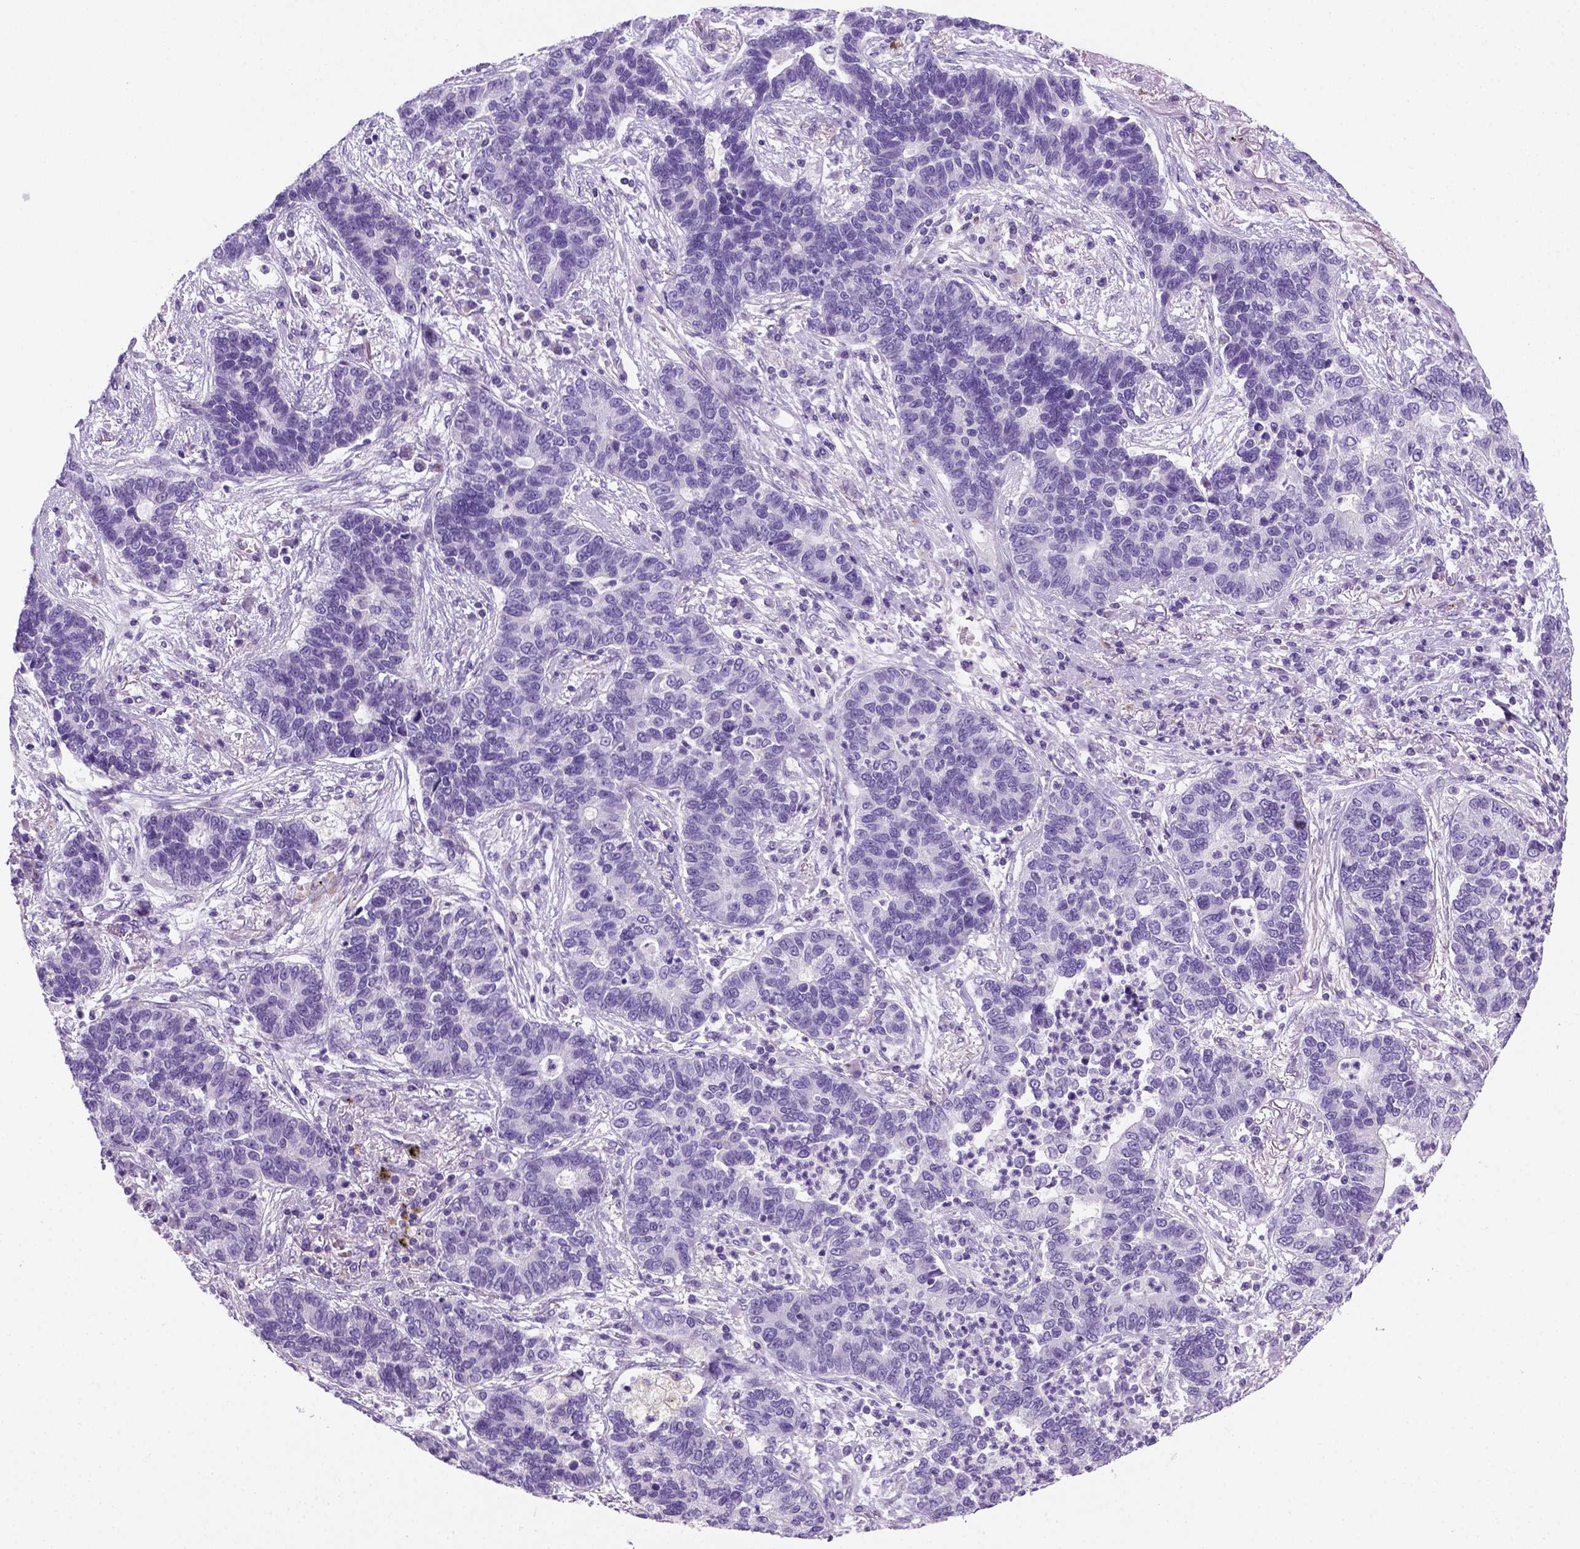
{"staining": {"intensity": "negative", "quantity": "none", "location": "none"}, "tissue": "lung cancer", "cell_type": "Tumor cells", "image_type": "cancer", "snomed": [{"axis": "morphology", "description": "Adenocarcinoma, NOS"}, {"axis": "topography", "description": "Lung"}], "caption": "Lung adenocarcinoma was stained to show a protein in brown. There is no significant staining in tumor cells. Nuclei are stained in blue.", "gene": "KRT71", "patient": {"sex": "female", "age": 57}}